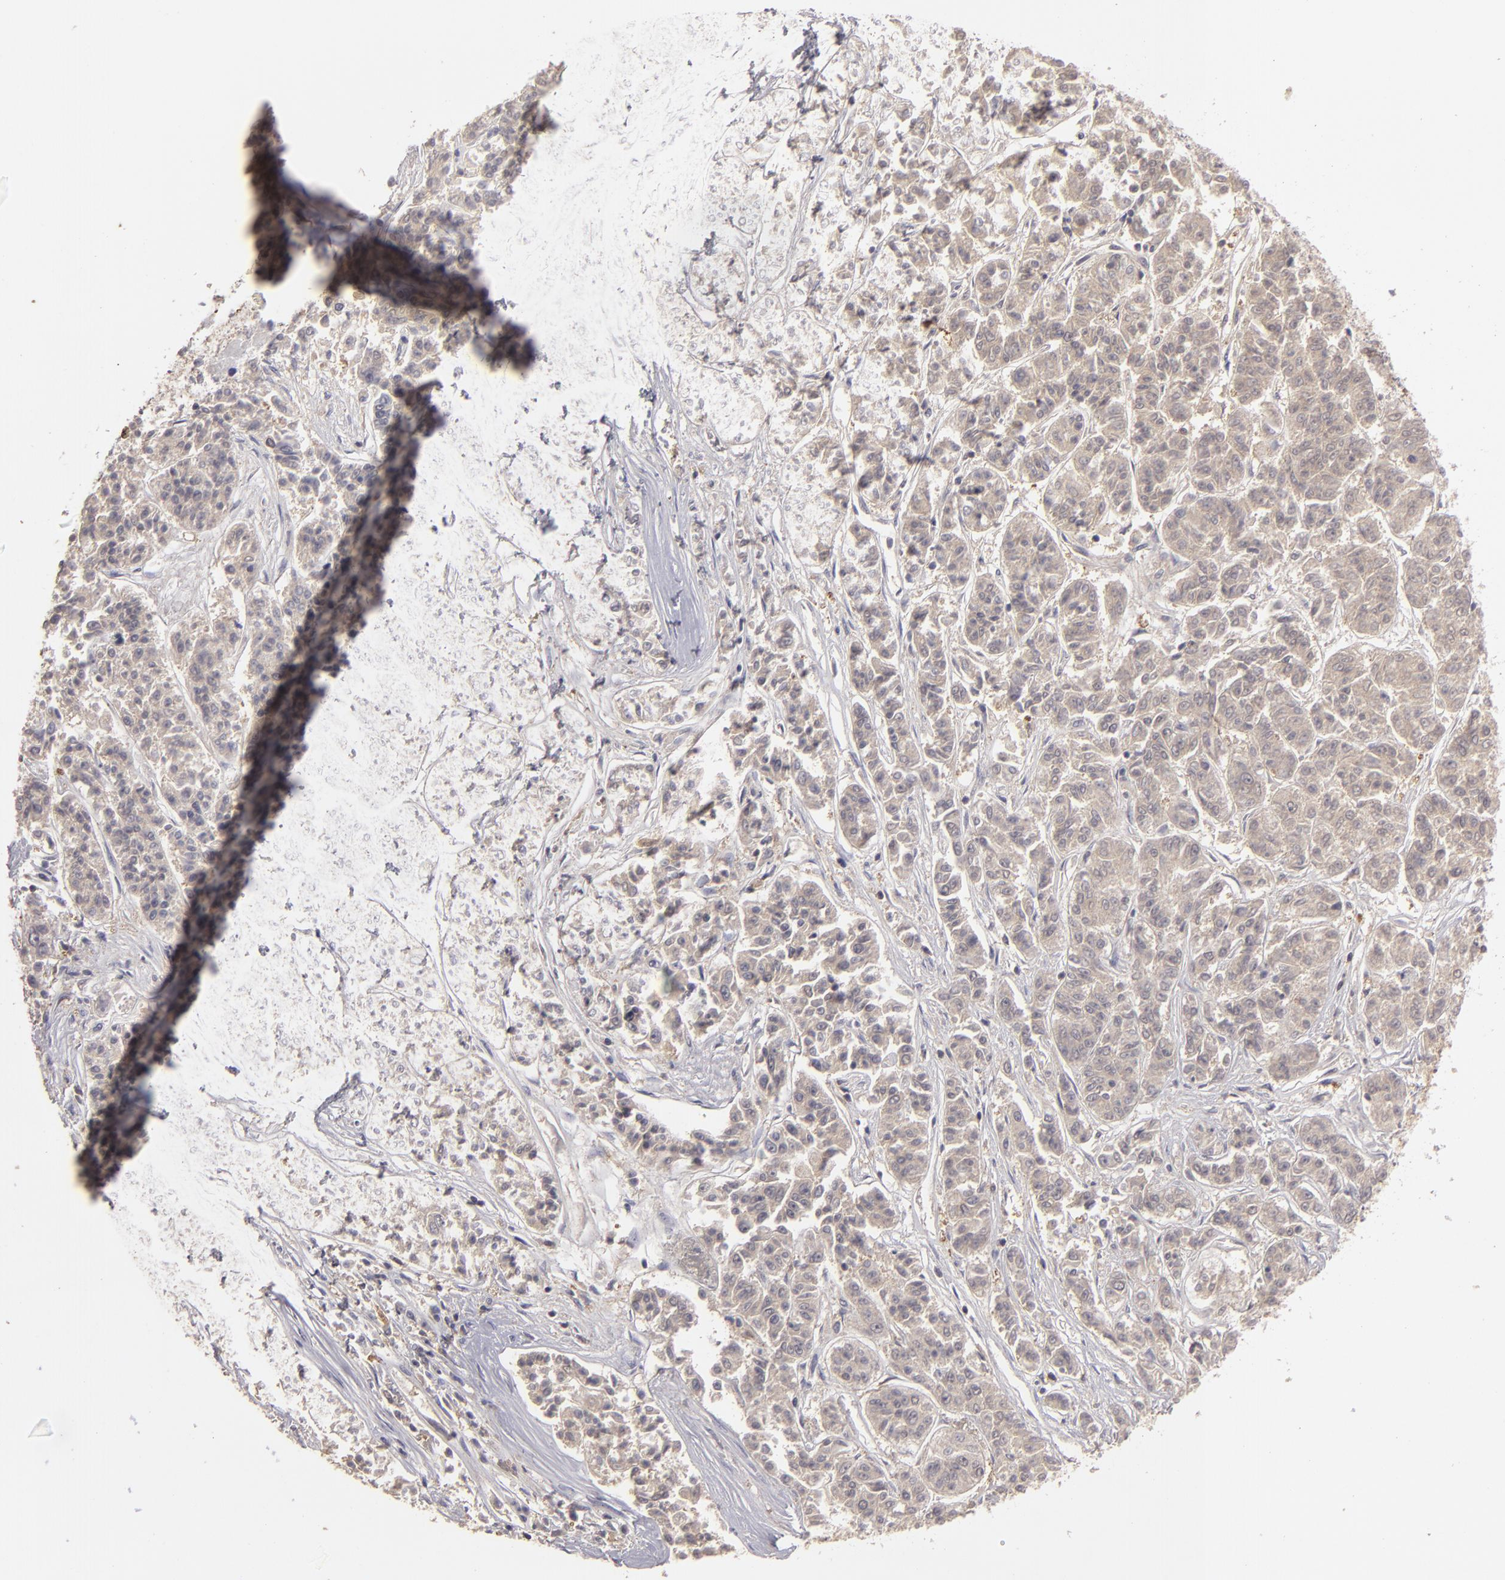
{"staining": {"intensity": "weak", "quantity": "25%-75%", "location": "cytoplasmic/membranous"}, "tissue": "lung cancer", "cell_type": "Tumor cells", "image_type": "cancer", "snomed": [{"axis": "morphology", "description": "Adenocarcinoma, NOS"}, {"axis": "topography", "description": "Lung"}], "caption": "Weak cytoplasmic/membranous staining is identified in approximately 25%-75% of tumor cells in lung cancer (adenocarcinoma). Nuclei are stained in blue.", "gene": "SEMA3G", "patient": {"sex": "male", "age": 84}}